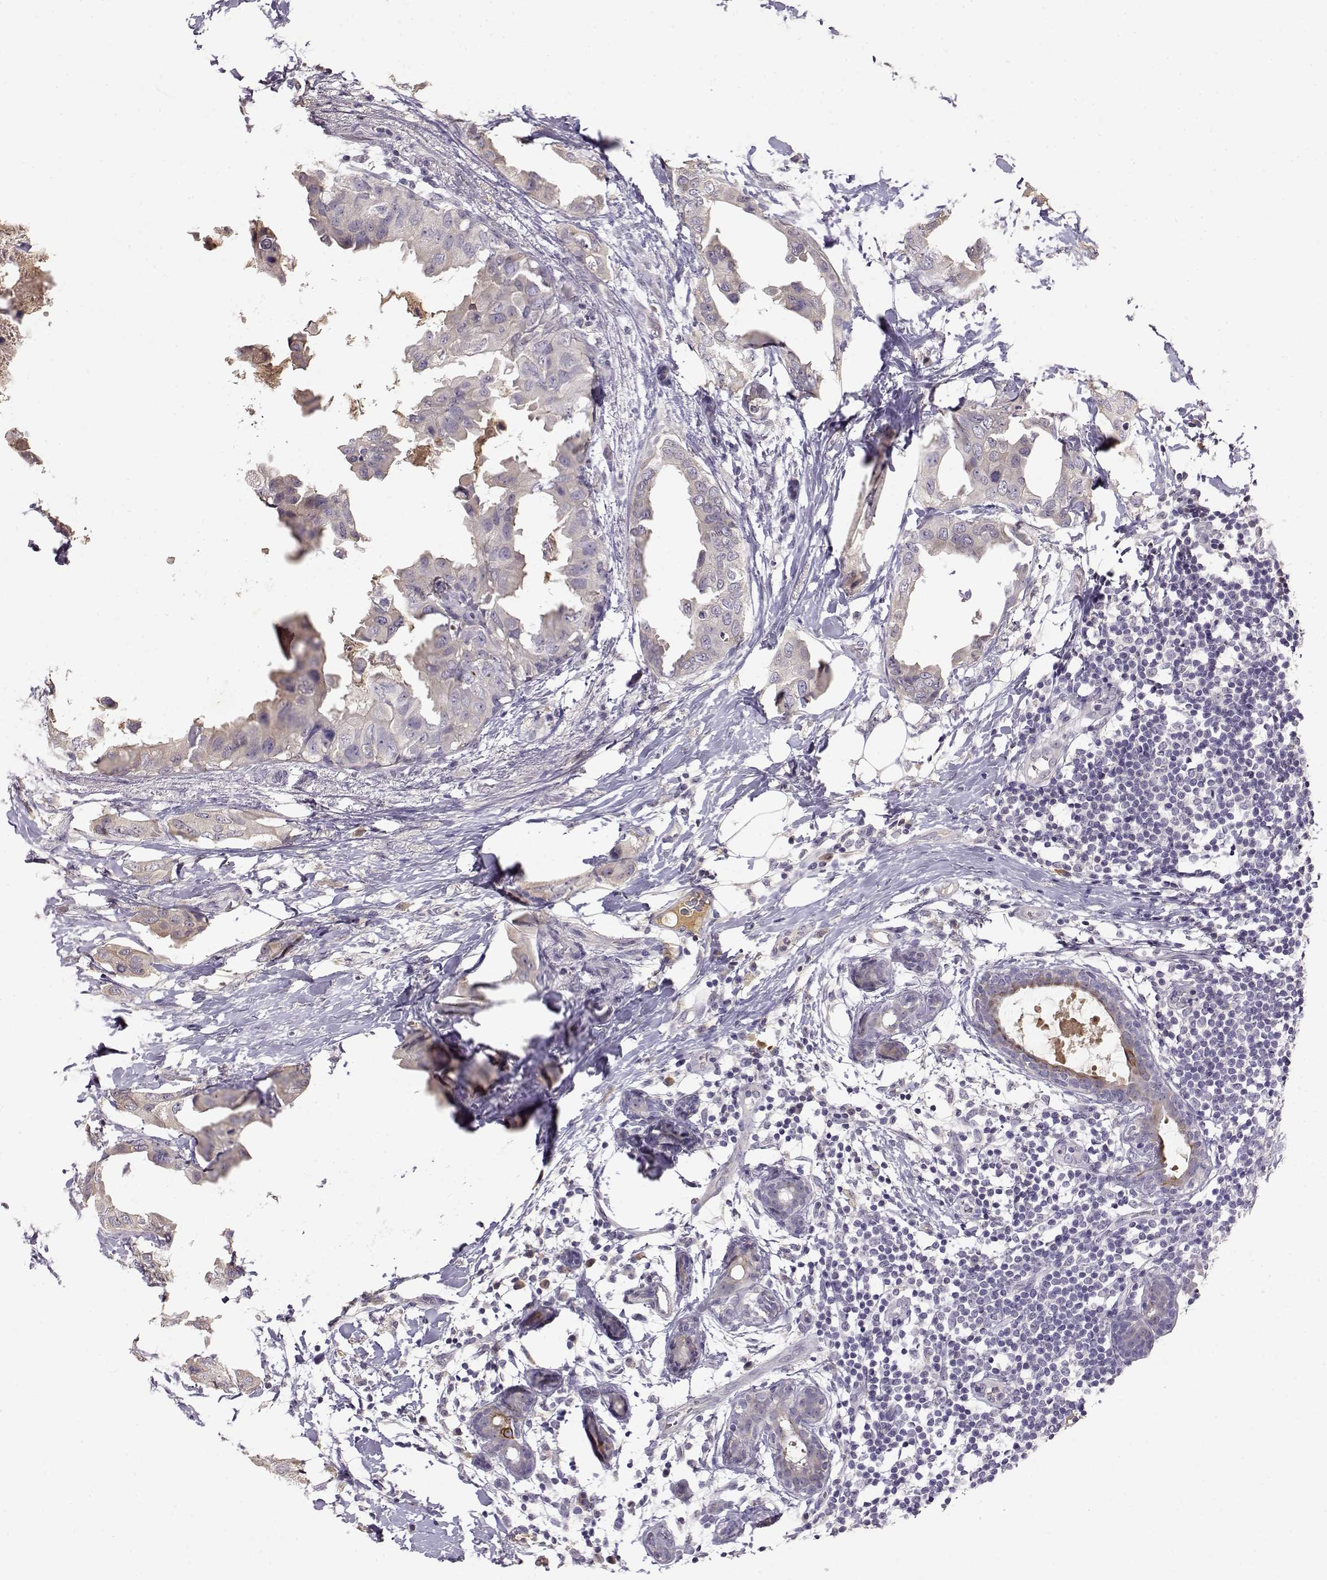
{"staining": {"intensity": "negative", "quantity": "none", "location": "none"}, "tissue": "breast cancer", "cell_type": "Tumor cells", "image_type": "cancer", "snomed": [{"axis": "morphology", "description": "Normal tissue, NOS"}, {"axis": "morphology", "description": "Duct carcinoma"}, {"axis": "topography", "description": "Breast"}], "caption": "Human breast cancer (infiltrating ductal carcinoma) stained for a protein using IHC demonstrates no positivity in tumor cells.", "gene": "TACR1", "patient": {"sex": "female", "age": 40}}